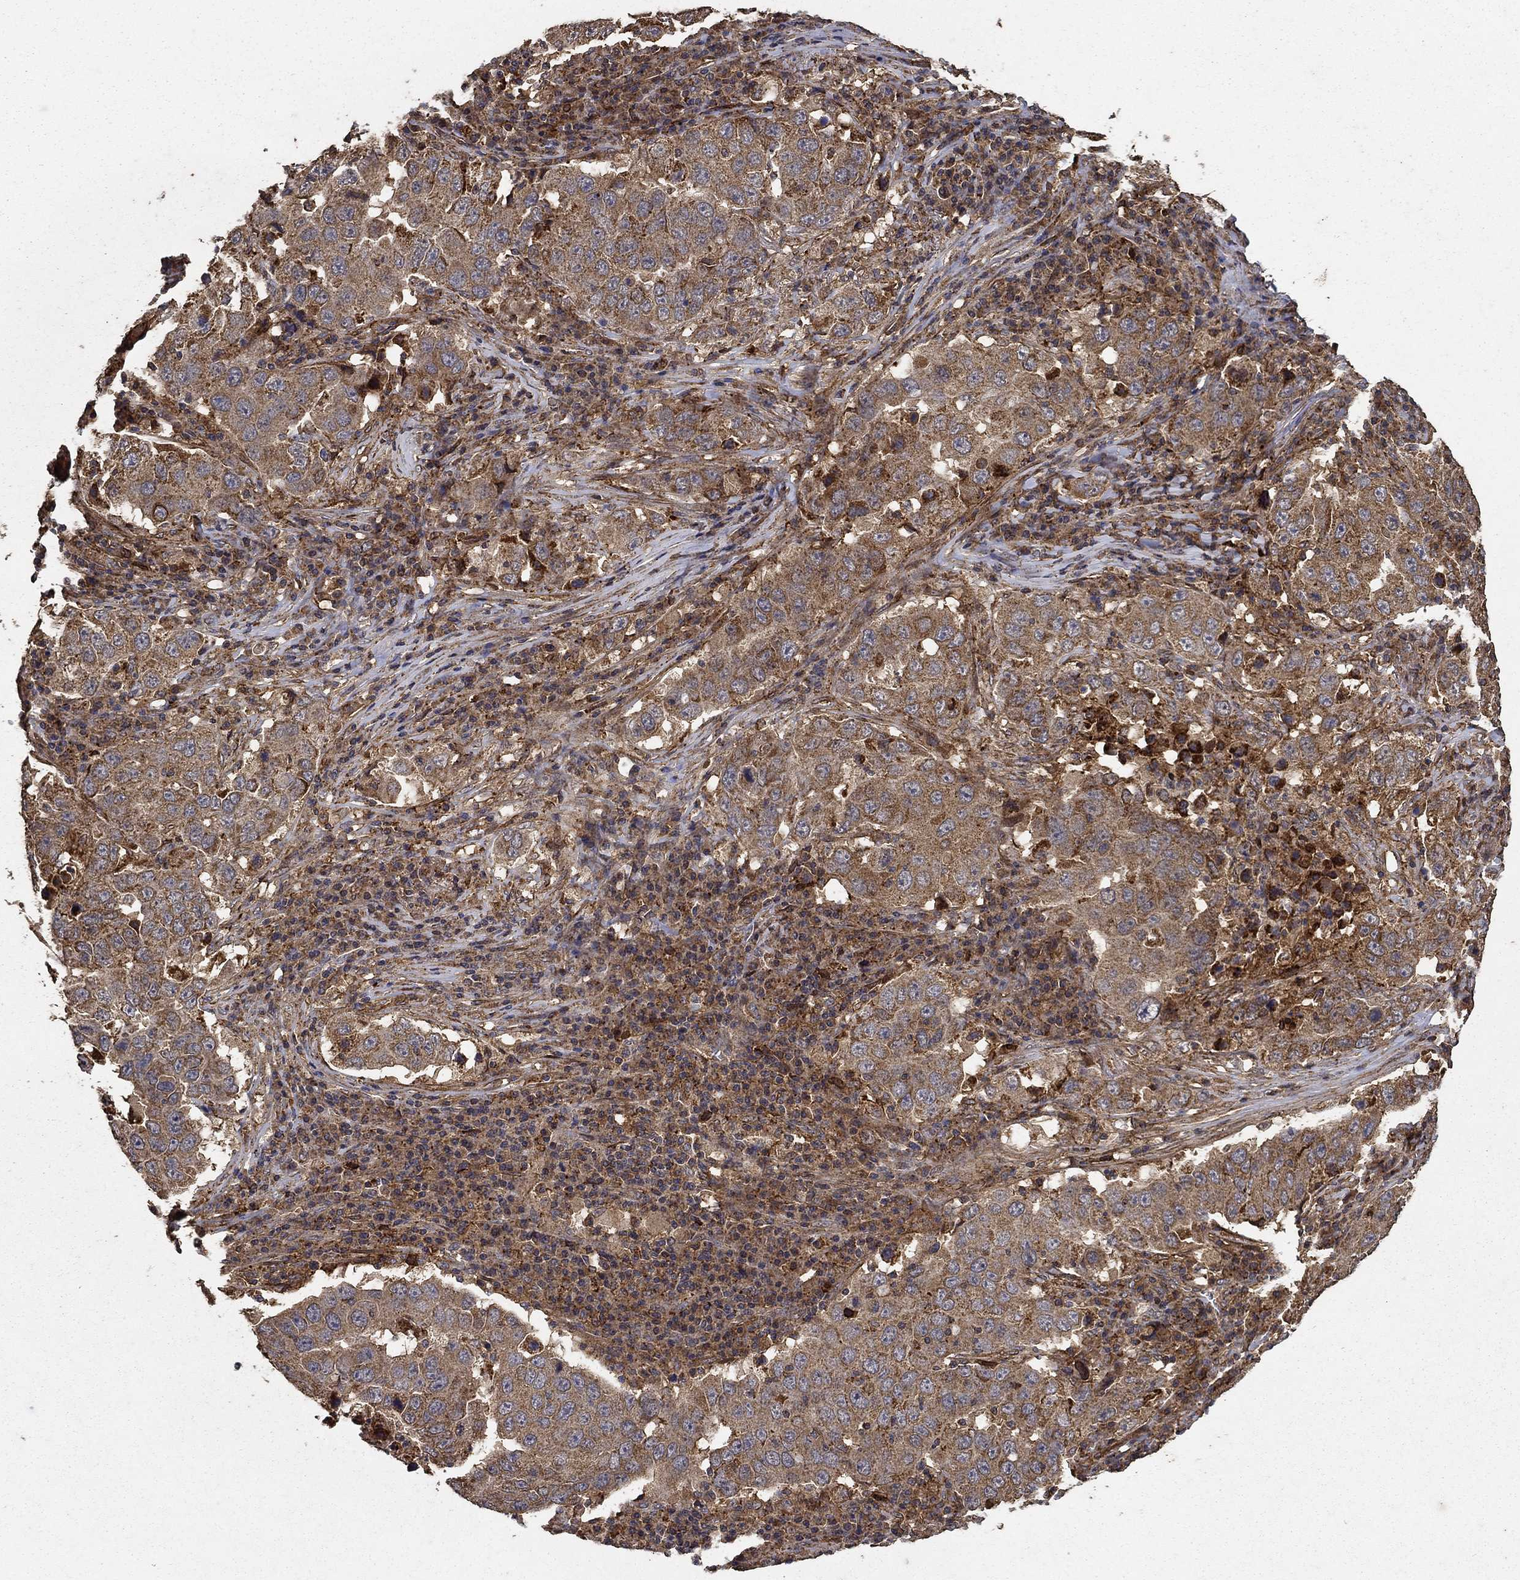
{"staining": {"intensity": "moderate", "quantity": "25%-75%", "location": "cytoplasmic/membranous"}, "tissue": "lung cancer", "cell_type": "Tumor cells", "image_type": "cancer", "snomed": [{"axis": "morphology", "description": "Adenocarcinoma, NOS"}, {"axis": "topography", "description": "Lung"}], "caption": "Protein staining reveals moderate cytoplasmic/membranous positivity in about 25%-75% of tumor cells in adenocarcinoma (lung). The staining was performed using DAB (3,3'-diaminobenzidine) to visualize the protein expression in brown, while the nuclei were stained in blue with hematoxylin (Magnification: 20x).", "gene": "IFRD1", "patient": {"sex": "male", "age": 73}}